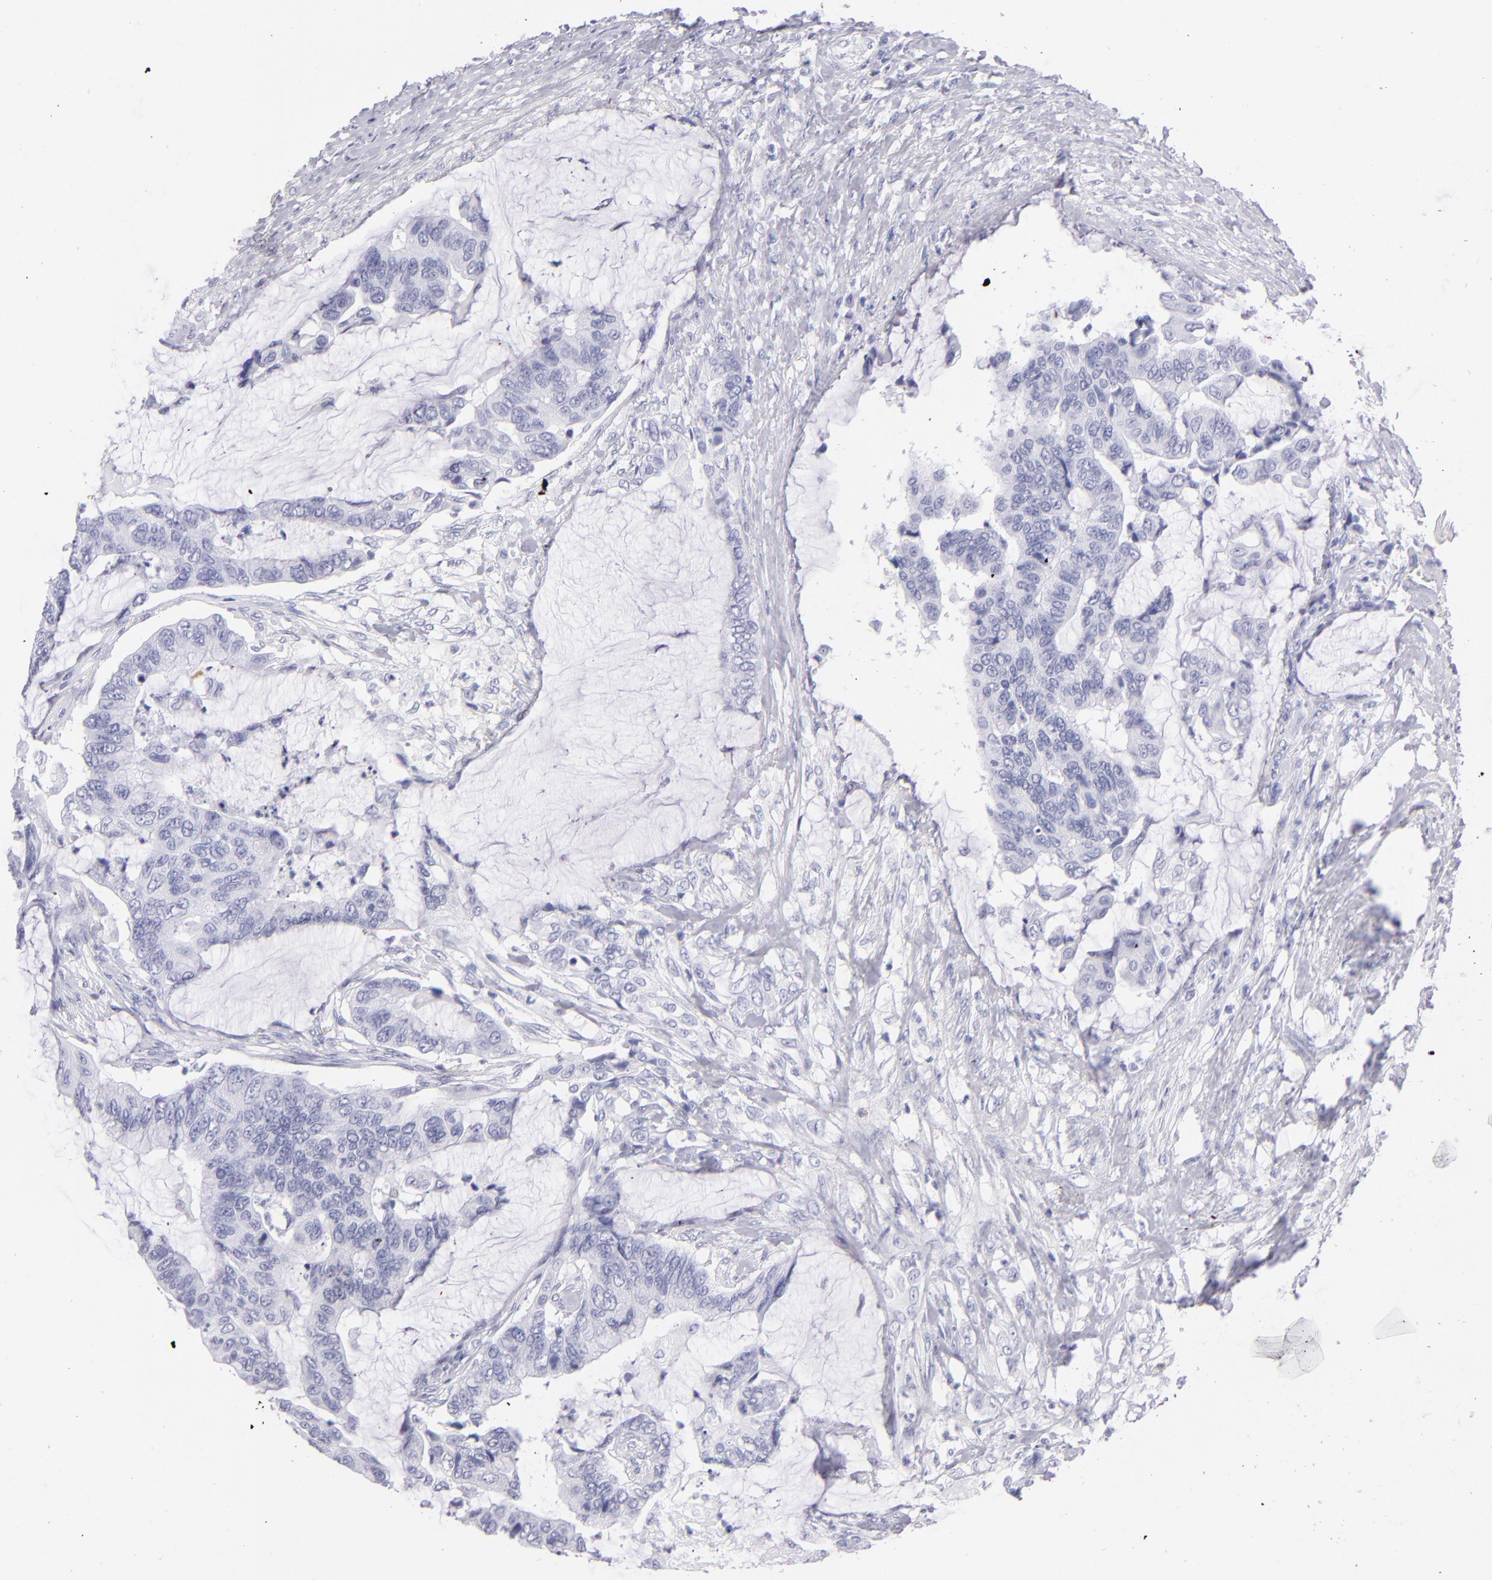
{"staining": {"intensity": "negative", "quantity": "none", "location": "none"}, "tissue": "colorectal cancer", "cell_type": "Tumor cells", "image_type": "cancer", "snomed": [{"axis": "morphology", "description": "Adenocarcinoma, NOS"}, {"axis": "topography", "description": "Rectum"}], "caption": "There is no significant positivity in tumor cells of colorectal cancer (adenocarcinoma).", "gene": "PRF1", "patient": {"sex": "female", "age": 59}}